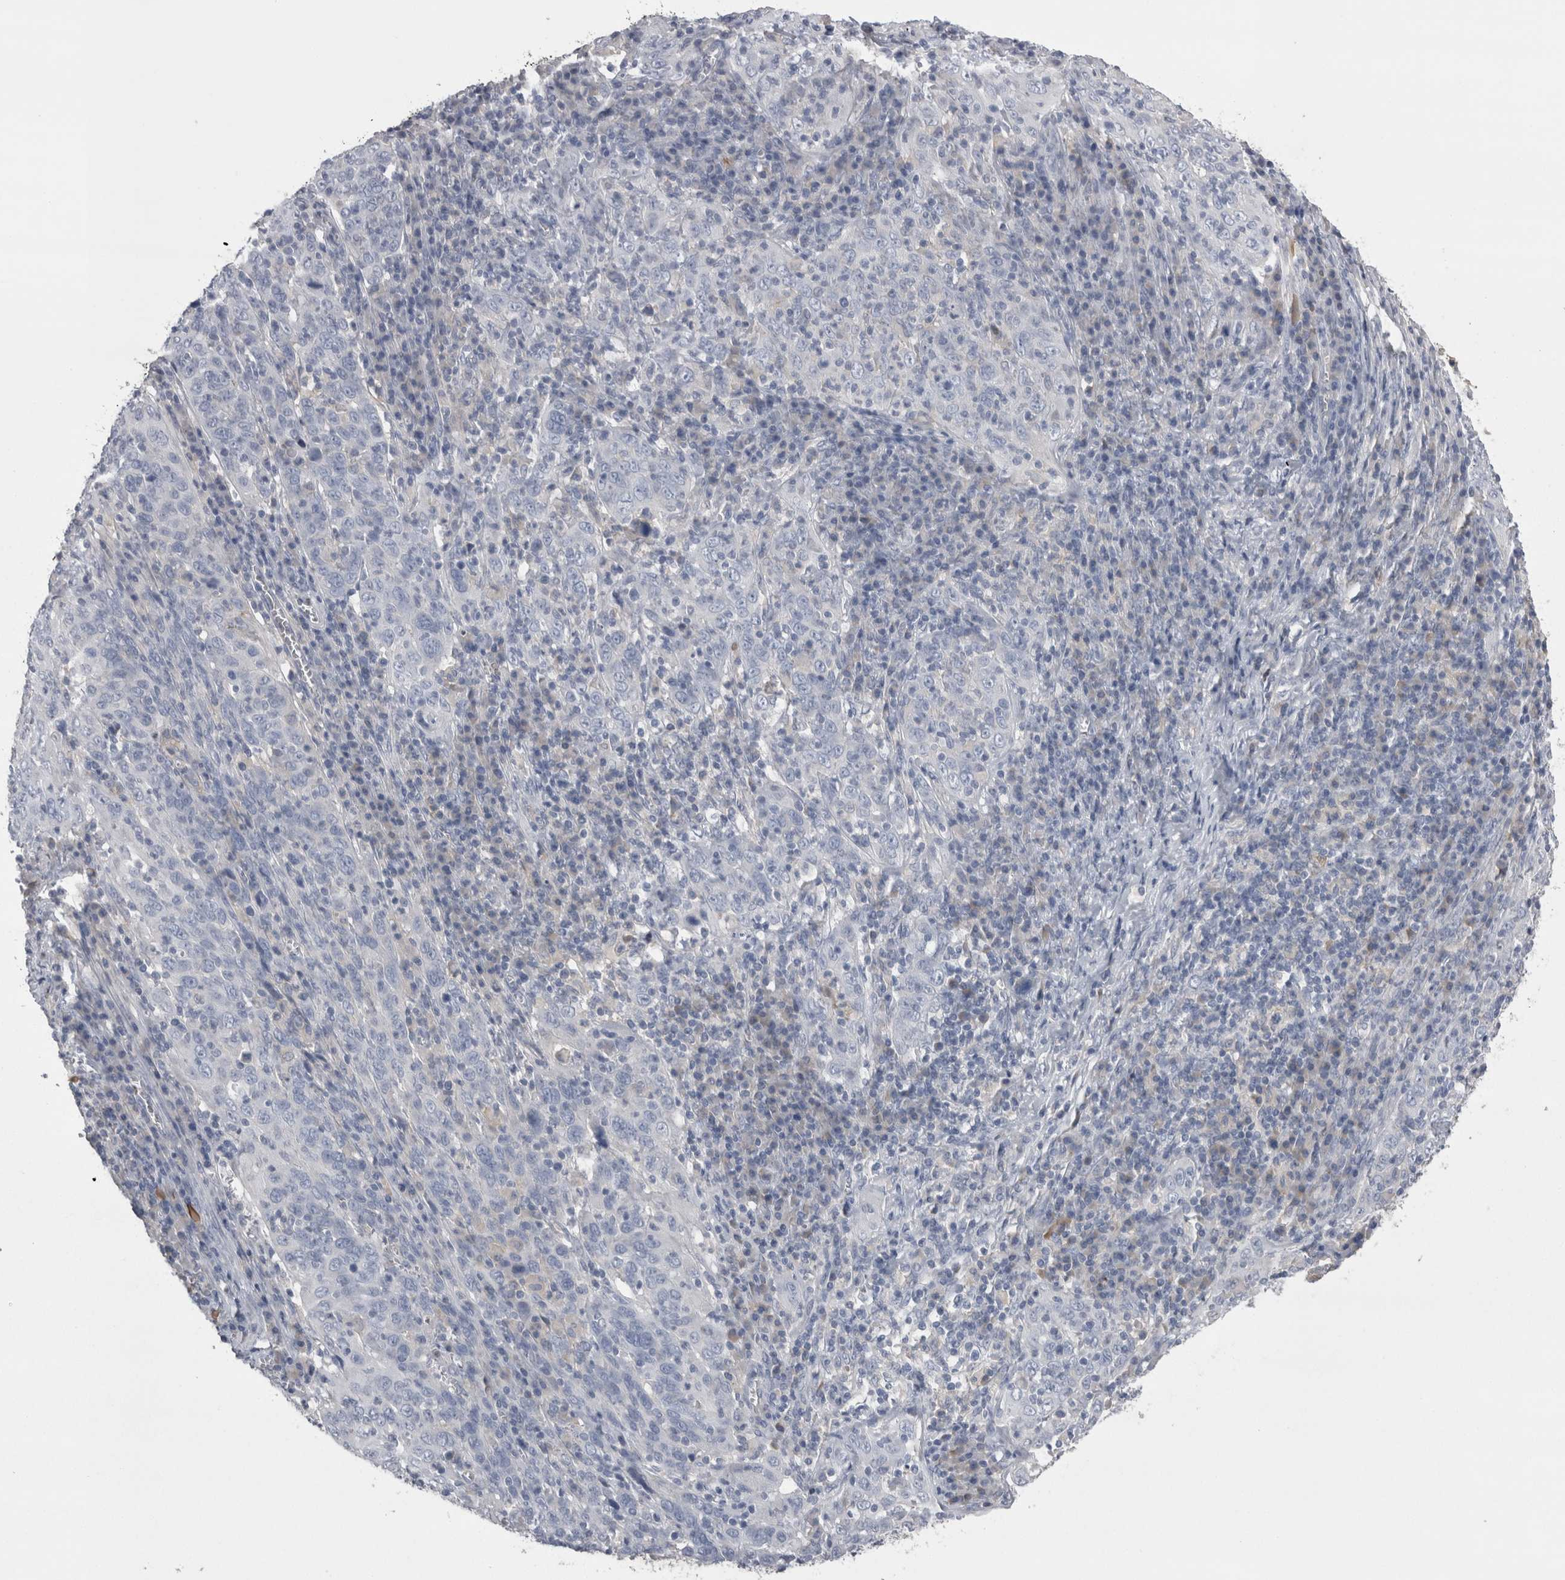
{"staining": {"intensity": "negative", "quantity": "none", "location": "none"}, "tissue": "cervical cancer", "cell_type": "Tumor cells", "image_type": "cancer", "snomed": [{"axis": "morphology", "description": "Squamous cell carcinoma, NOS"}, {"axis": "topography", "description": "Cervix"}], "caption": "An immunohistochemistry (IHC) image of cervical squamous cell carcinoma is shown. There is no staining in tumor cells of cervical squamous cell carcinoma.", "gene": "REG1A", "patient": {"sex": "female", "age": 46}}